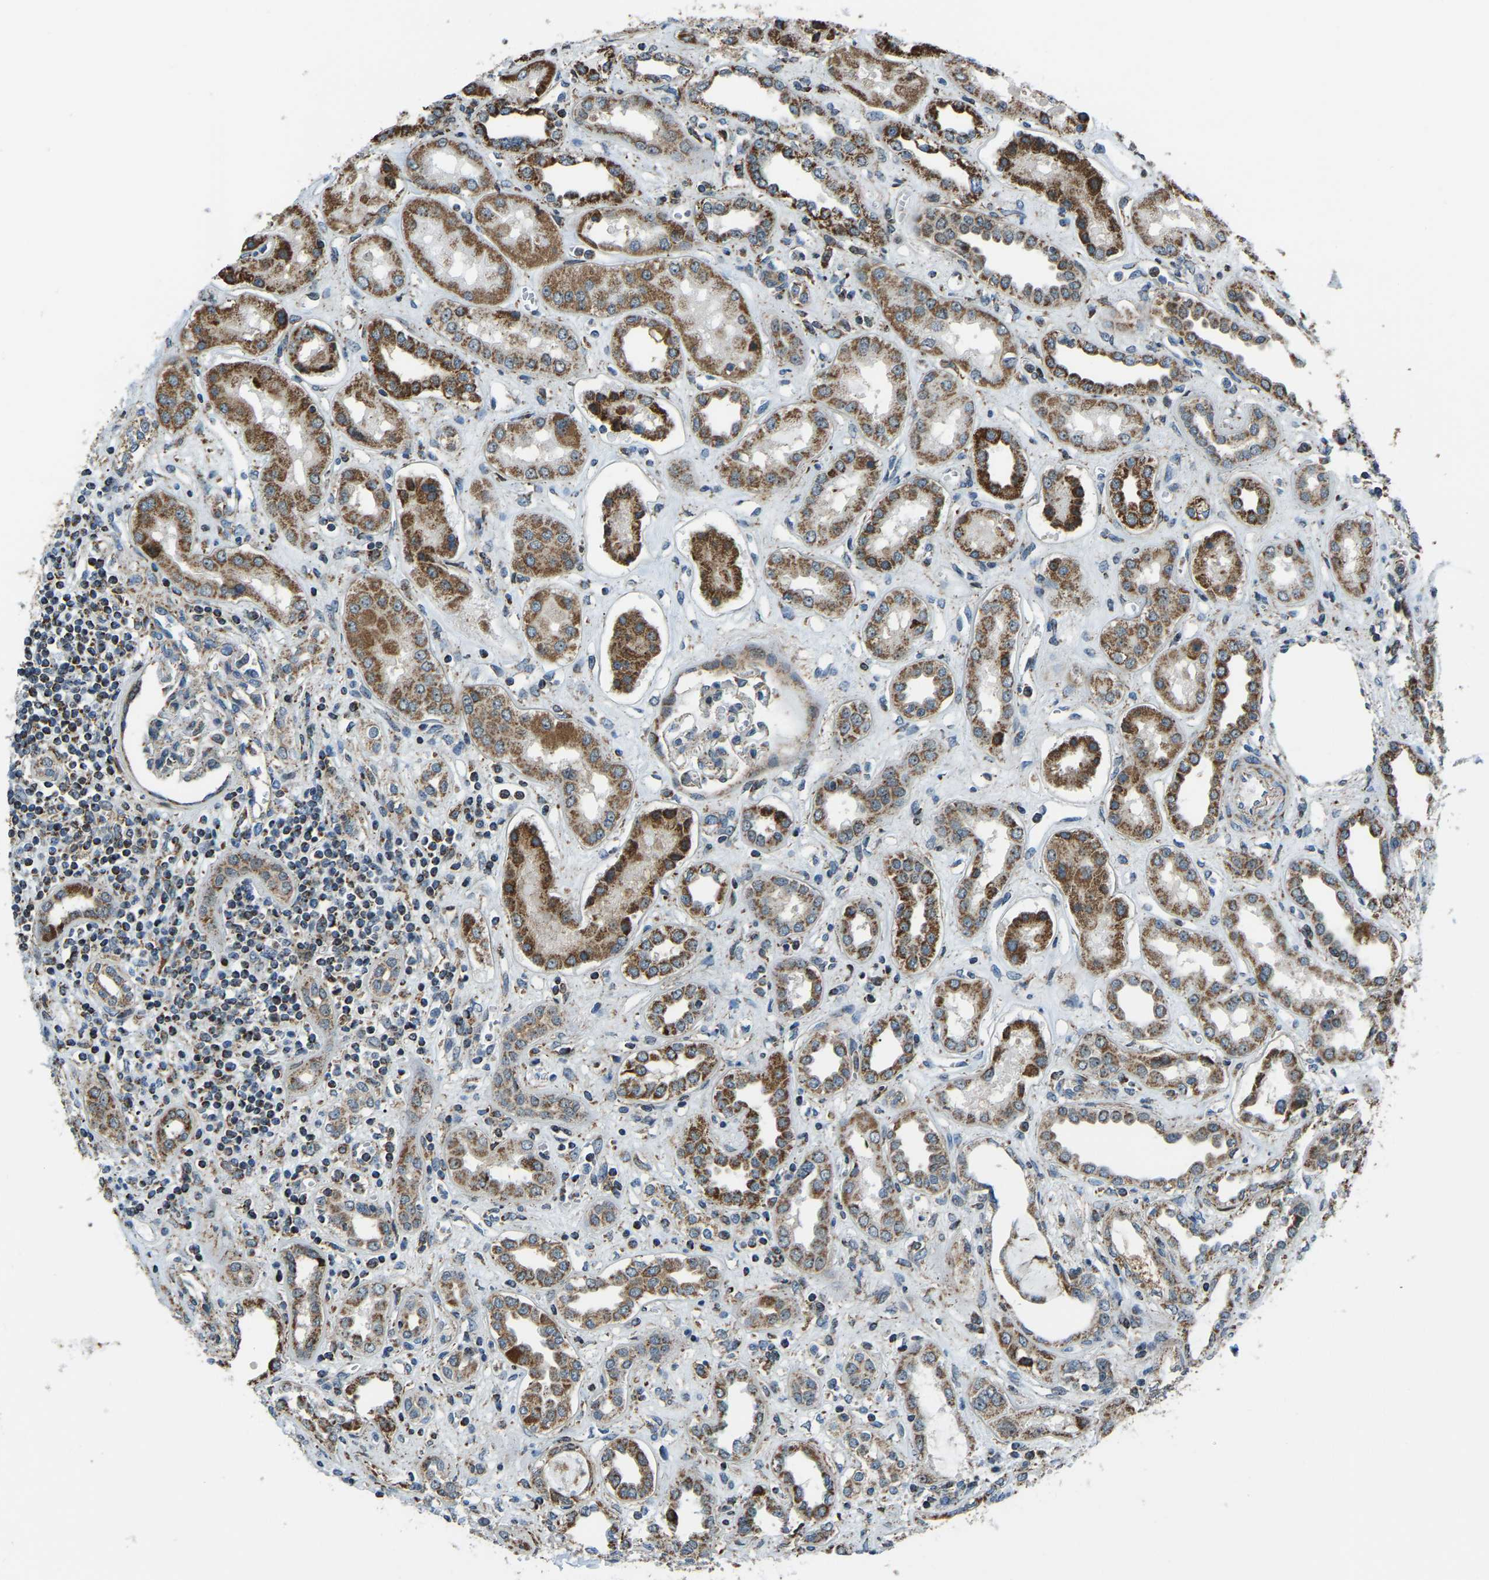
{"staining": {"intensity": "negative", "quantity": "none", "location": "none"}, "tissue": "kidney", "cell_type": "Cells in glomeruli", "image_type": "normal", "snomed": [{"axis": "morphology", "description": "Normal tissue, NOS"}, {"axis": "topography", "description": "Kidney"}], "caption": "Cells in glomeruli show no significant protein positivity in benign kidney. Nuclei are stained in blue.", "gene": "RBM33", "patient": {"sex": "male", "age": 59}}